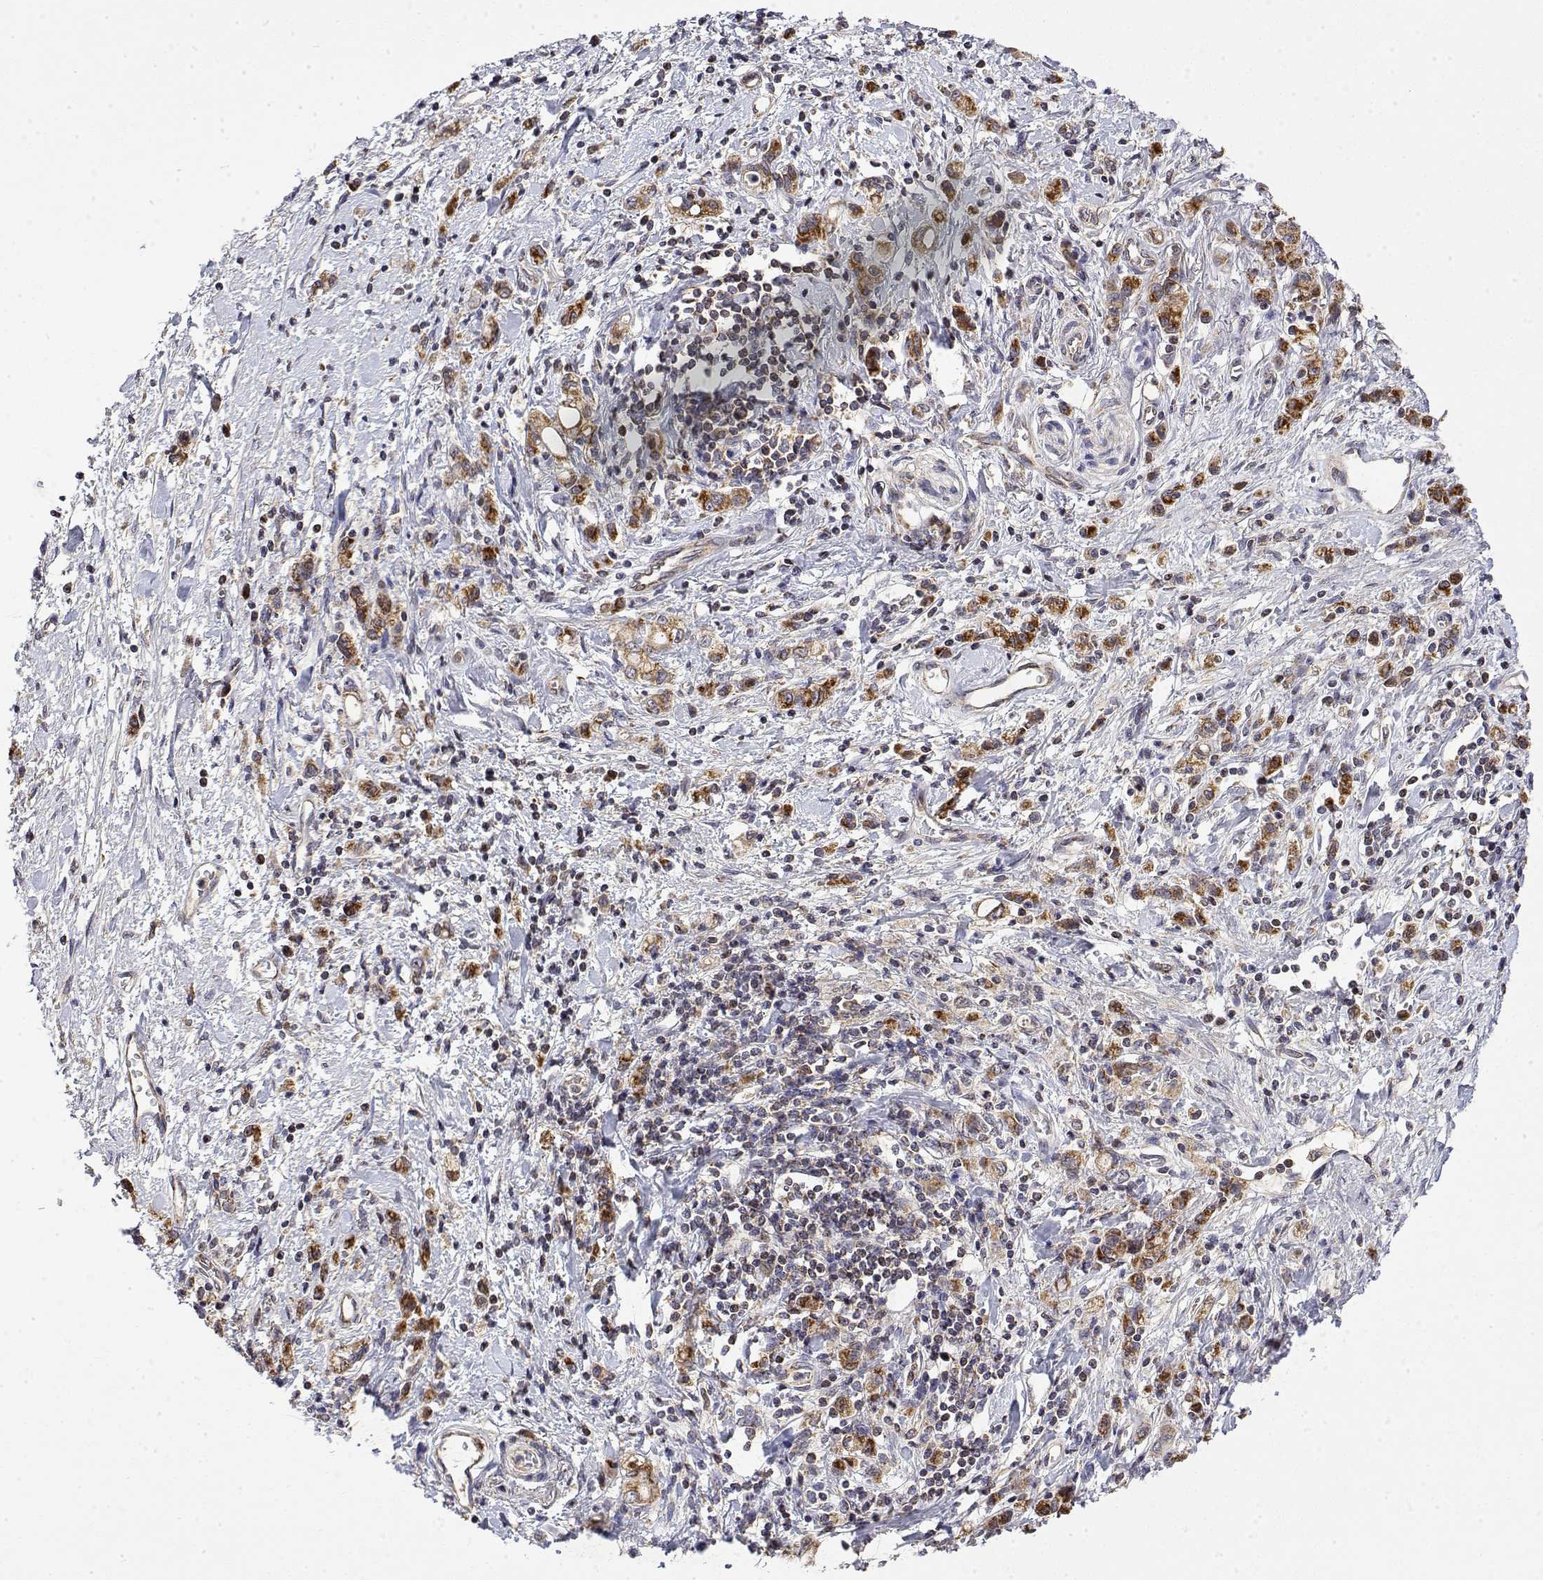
{"staining": {"intensity": "moderate", "quantity": ">75%", "location": "cytoplasmic/membranous"}, "tissue": "stomach cancer", "cell_type": "Tumor cells", "image_type": "cancer", "snomed": [{"axis": "morphology", "description": "Adenocarcinoma, NOS"}, {"axis": "topography", "description": "Stomach"}], "caption": "Stomach cancer was stained to show a protein in brown. There is medium levels of moderate cytoplasmic/membranous positivity in about >75% of tumor cells.", "gene": "GADD45GIP1", "patient": {"sex": "male", "age": 77}}